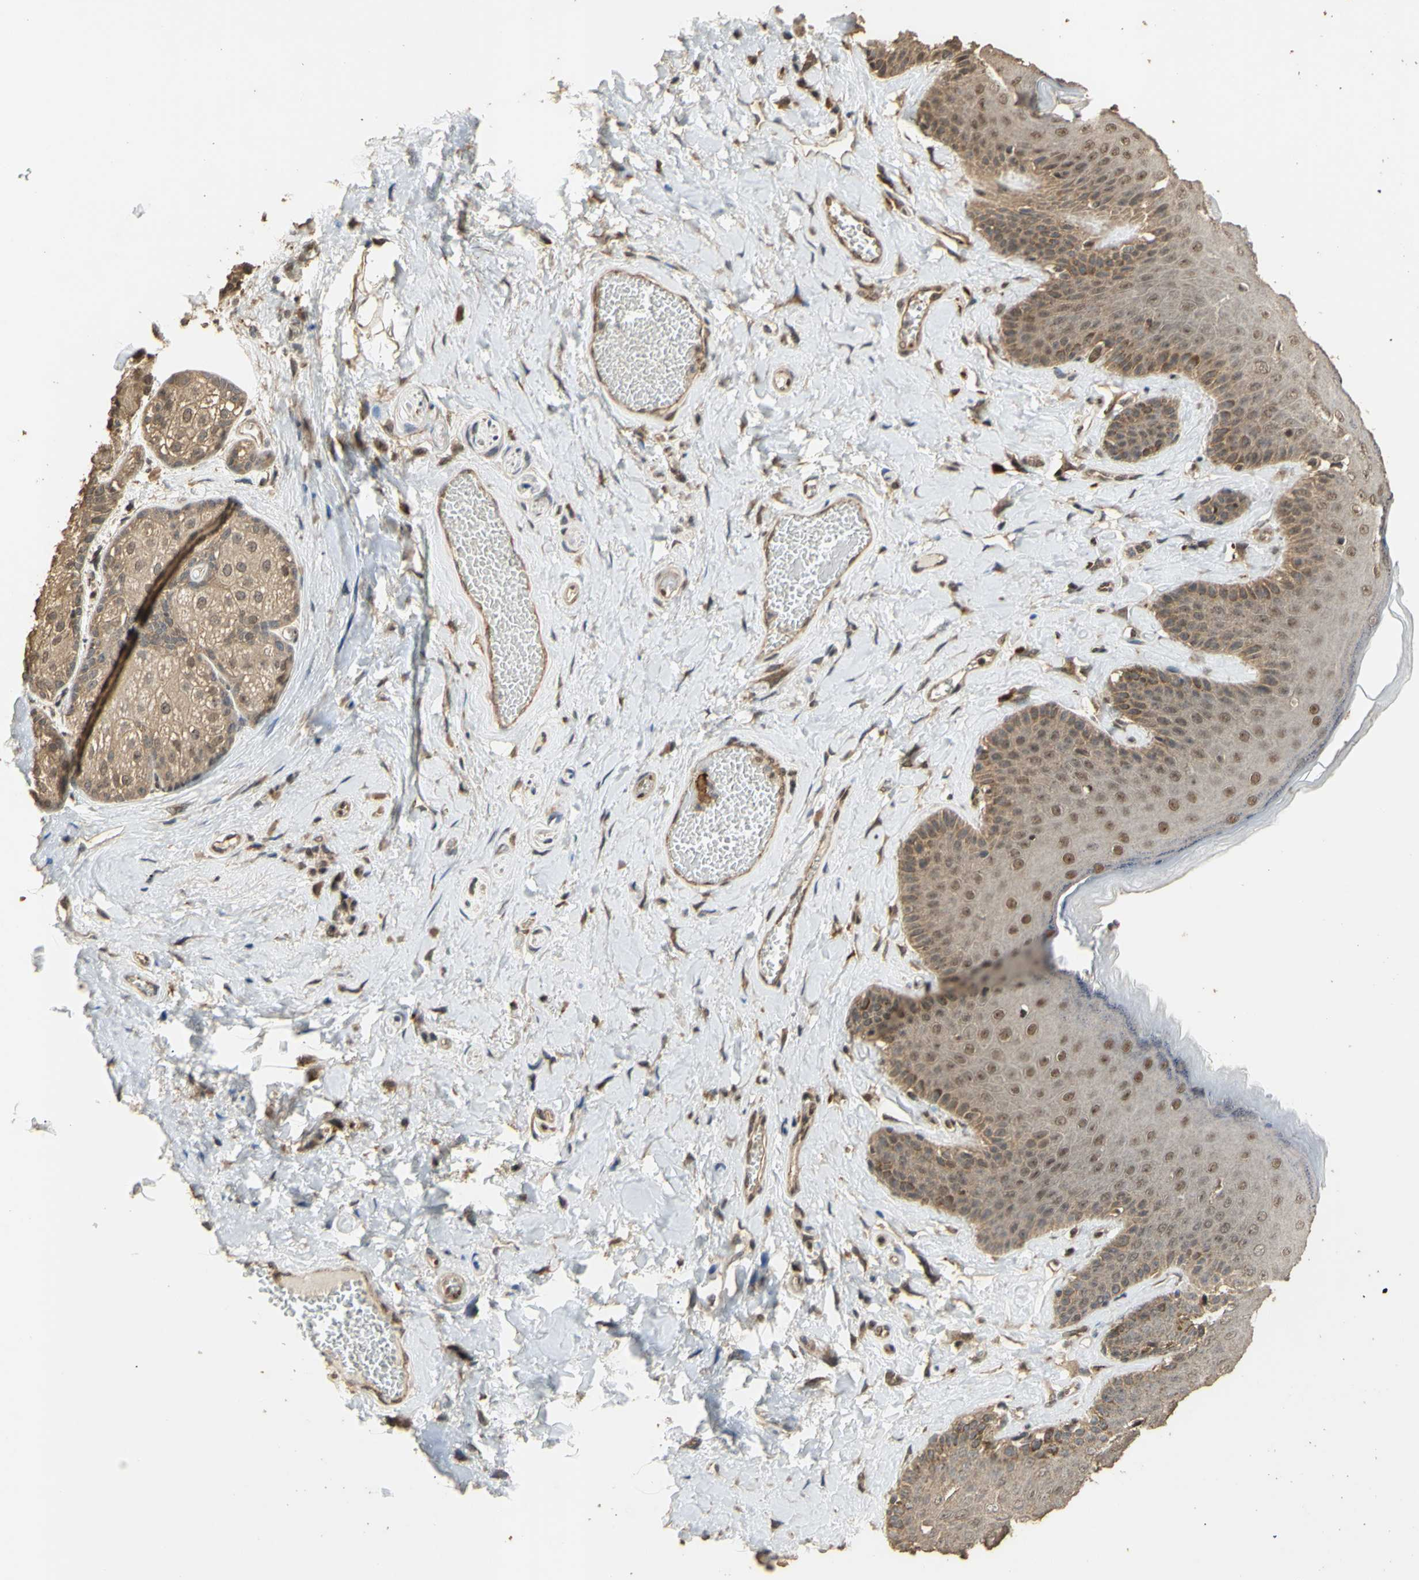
{"staining": {"intensity": "moderate", "quantity": ">75%", "location": "cytoplasmic/membranous,nuclear"}, "tissue": "skin", "cell_type": "Epidermal cells", "image_type": "normal", "snomed": [{"axis": "morphology", "description": "Normal tissue, NOS"}, {"axis": "topography", "description": "Anal"}], "caption": "Immunohistochemistry of benign skin displays medium levels of moderate cytoplasmic/membranous,nuclear expression in approximately >75% of epidermal cells.", "gene": "GTF2E2", "patient": {"sex": "male", "age": 69}}